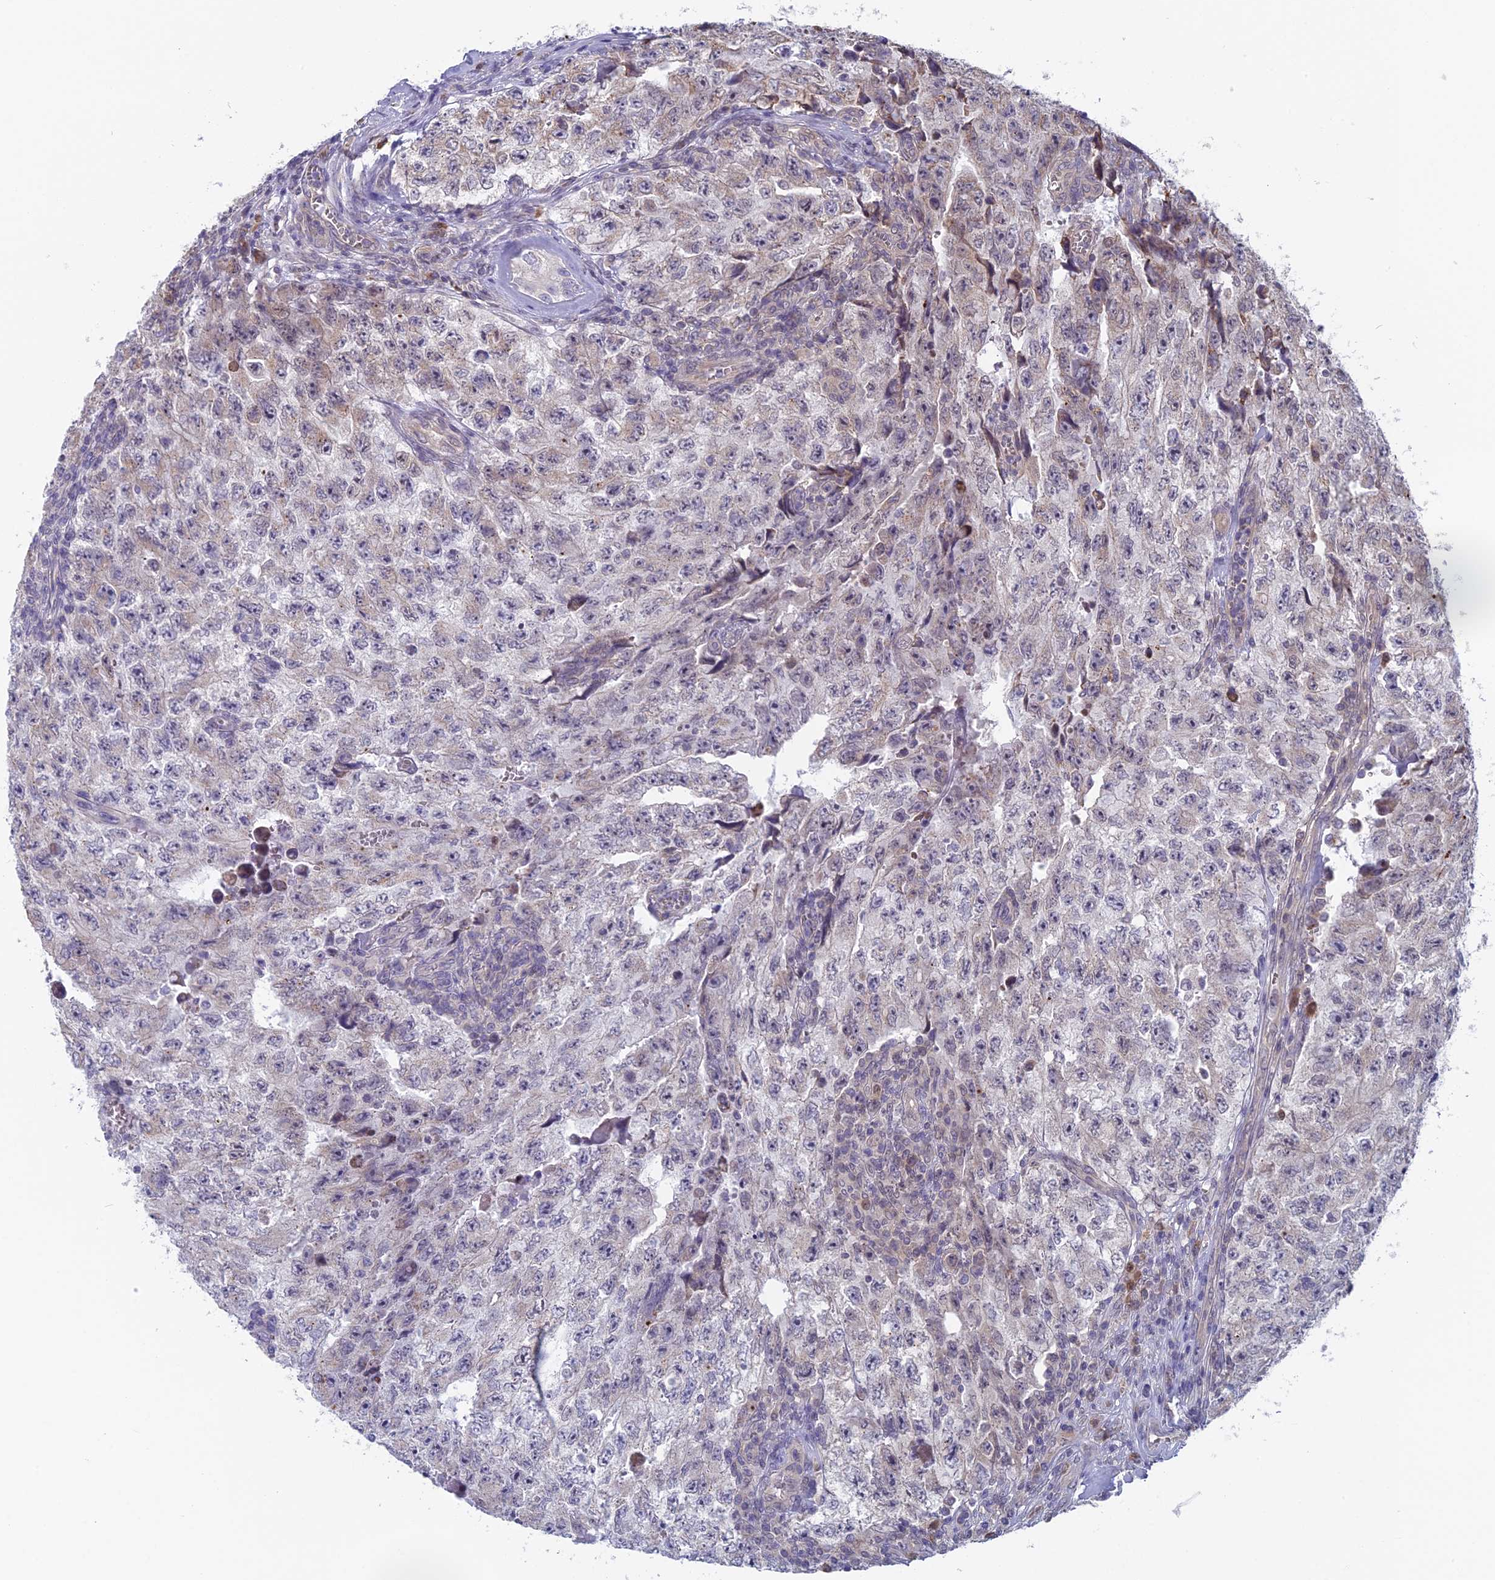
{"staining": {"intensity": "negative", "quantity": "none", "location": "none"}, "tissue": "testis cancer", "cell_type": "Tumor cells", "image_type": "cancer", "snomed": [{"axis": "morphology", "description": "Carcinoma, Embryonal, NOS"}, {"axis": "topography", "description": "Testis"}], "caption": "This is an immunohistochemistry (IHC) micrograph of testis cancer. There is no expression in tumor cells.", "gene": "MRI1", "patient": {"sex": "male", "age": 17}}